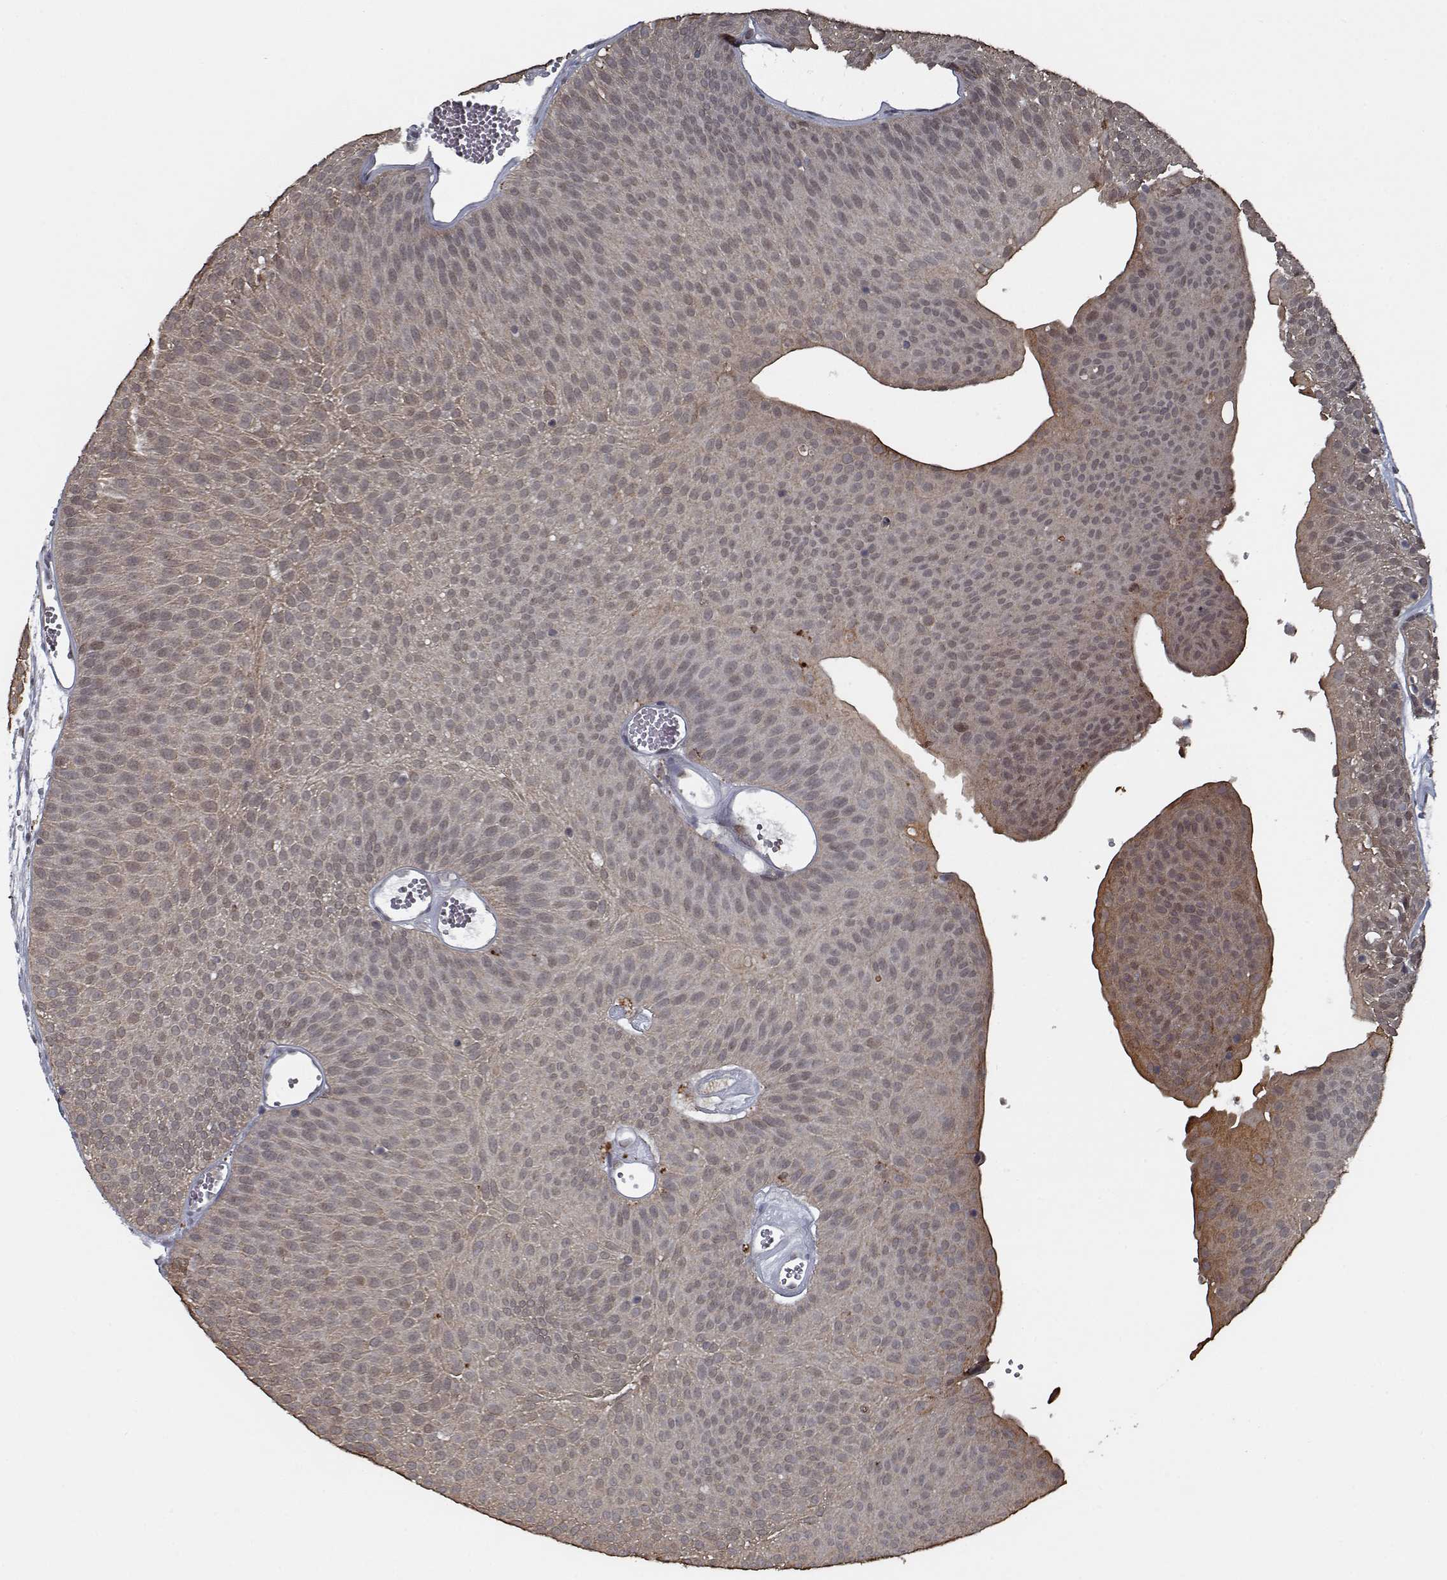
{"staining": {"intensity": "weak", "quantity": ">75%", "location": "cytoplasmic/membranous"}, "tissue": "urothelial cancer", "cell_type": "Tumor cells", "image_type": "cancer", "snomed": [{"axis": "morphology", "description": "Urothelial carcinoma, Low grade"}, {"axis": "topography", "description": "Urinary bladder"}], "caption": "Immunohistochemical staining of urothelial cancer reveals low levels of weak cytoplasmic/membranous positivity in about >75% of tumor cells.", "gene": "NLK", "patient": {"sex": "male", "age": 52}}